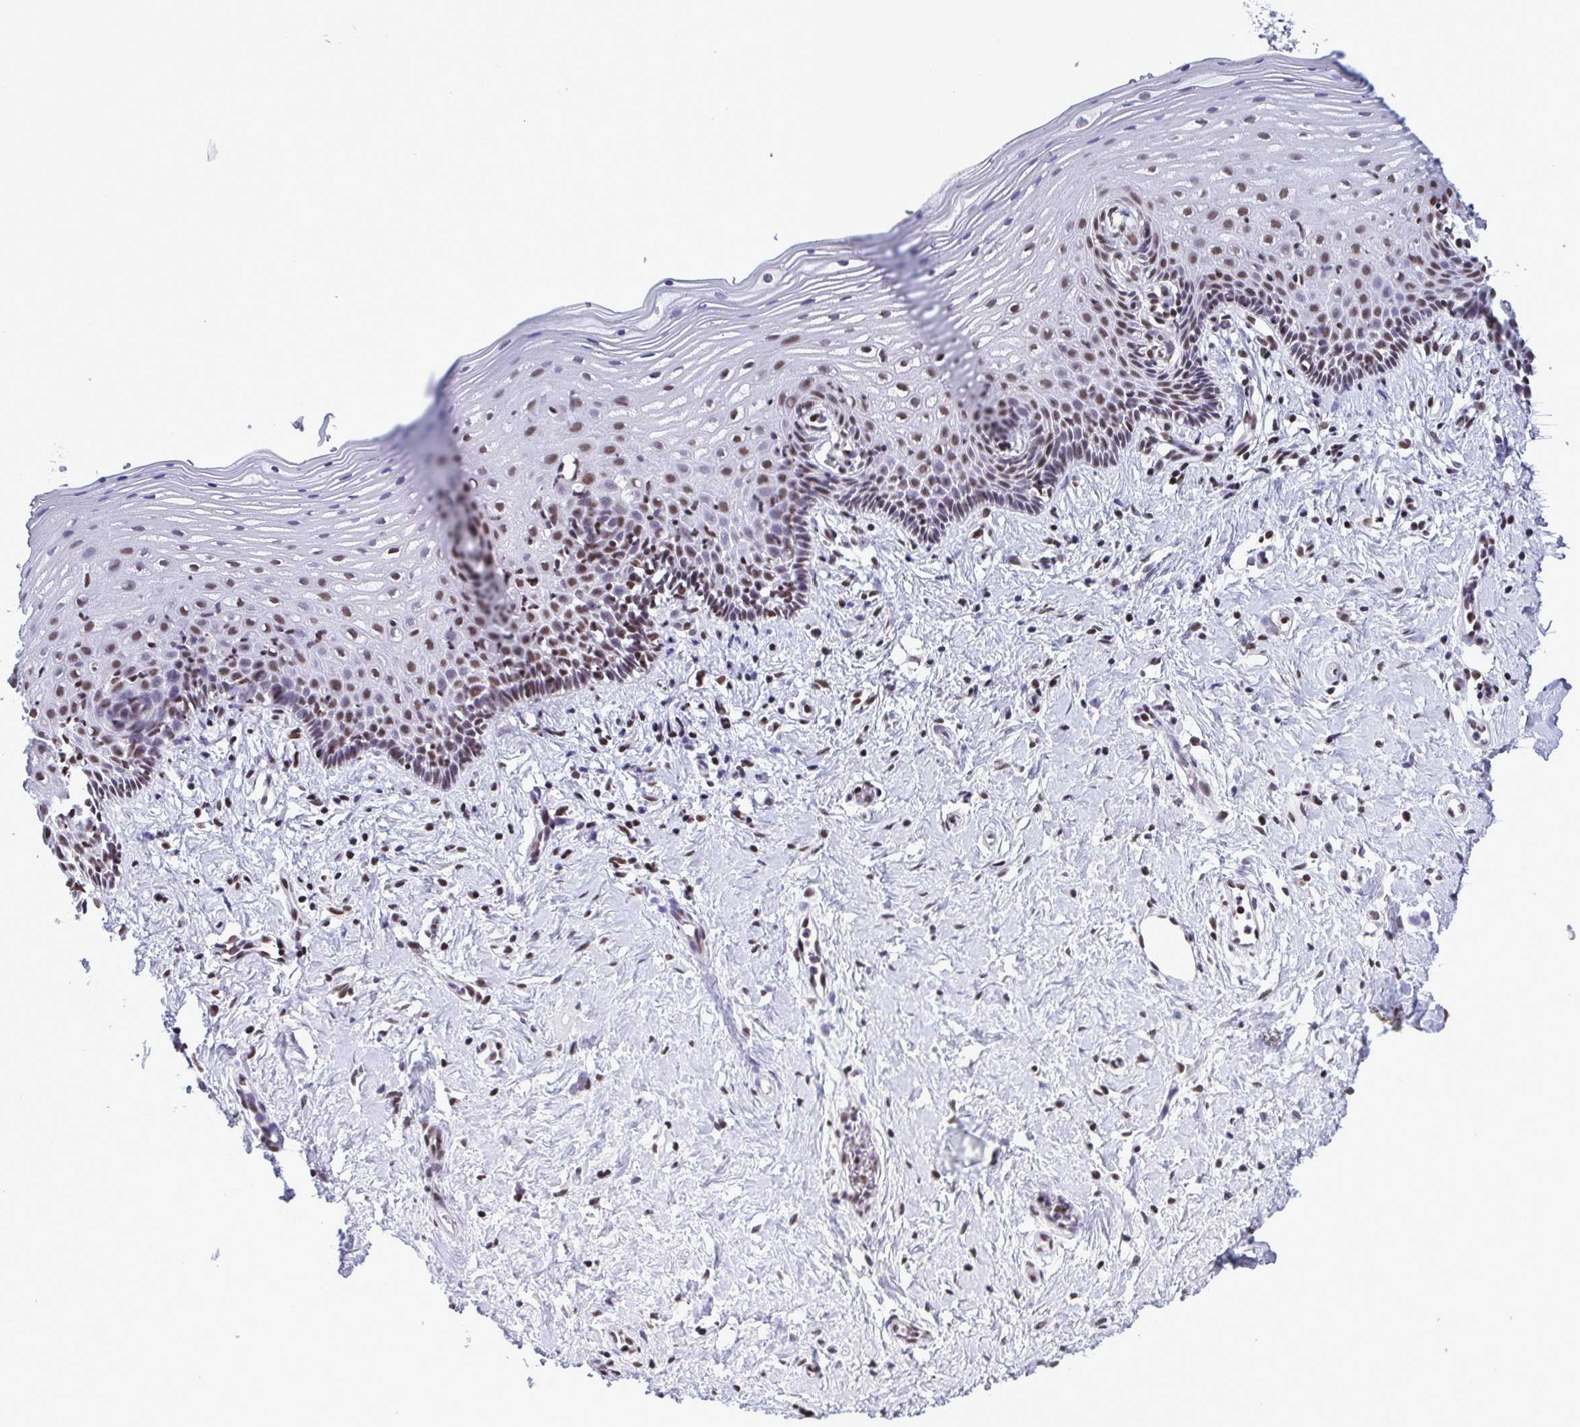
{"staining": {"intensity": "moderate", "quantity": "25%-75%", "location": "nuclear"}, "tissue": "vagina", "cell_type": "Squamous epithelial cells", "image_type": "normal", "snomed": [{"axis": "morphology", "description": "Normal tissue, NOS"}, {"axis": "topography", "description": "Vagina"}], "caption": "A micrograph of vagina stained for a protein demonstrates moderate nuclear brown staining in squamous epithelial cells.", "gene": "TIMM21", "patient": {"sex": "female", "age": 42}}